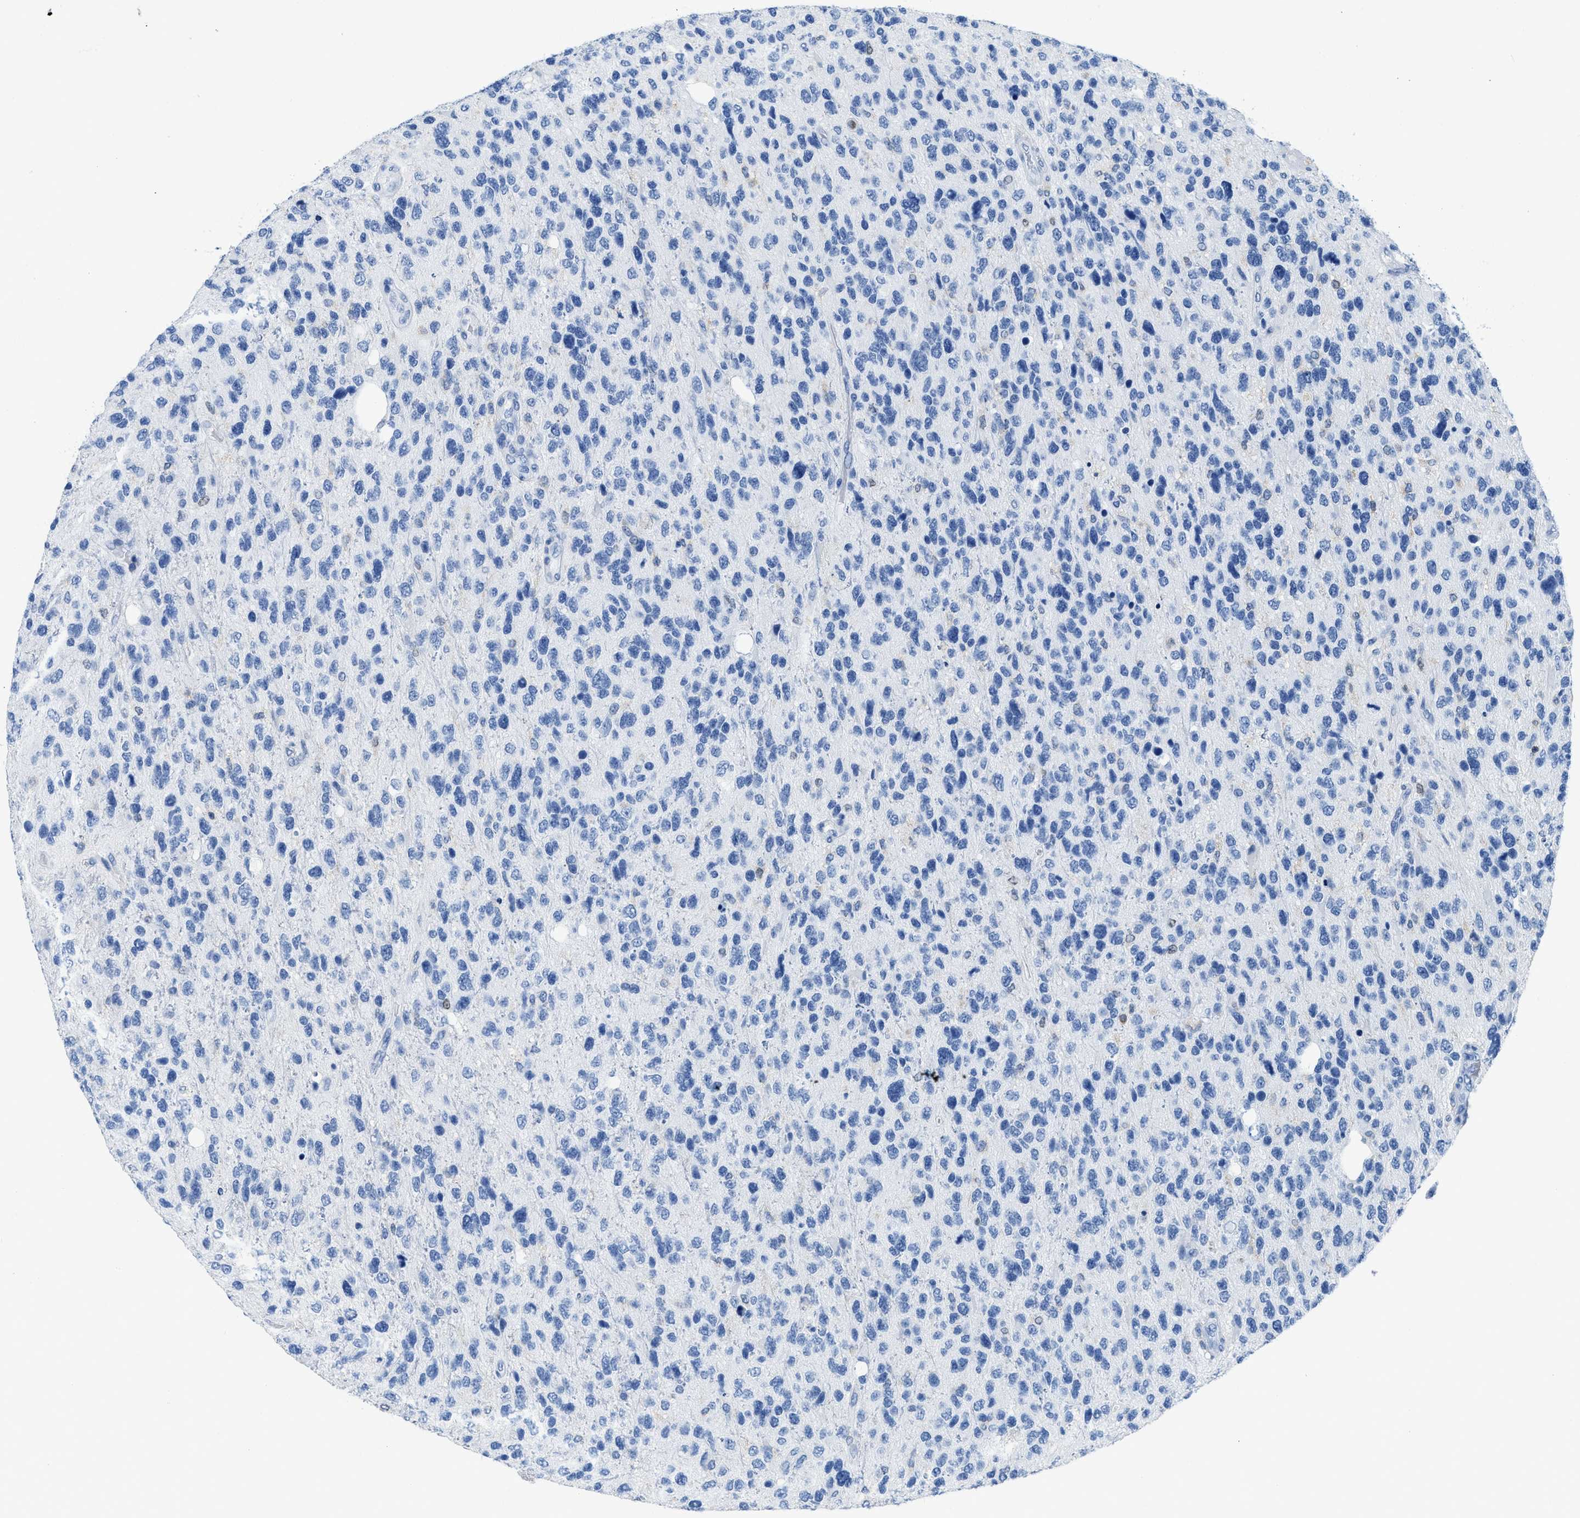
{"staining": {"intensity": "negative", "quantity": "none", "location": "none"}, "tissue": "glioma", "cell_type": "Tumor cells", "image_type": "cancer", "snomed": [{"axis": "morphology", "description": "Glioma, malignant, High grade"}, {"axis": "topography", "description": "Brain"}], "caption": "A photomicrograph of human malignant high-grade glioma is negative for staining in tumor cells.", "gene": "NFATC2", "patient": {"sex": "female", "age": 58}}